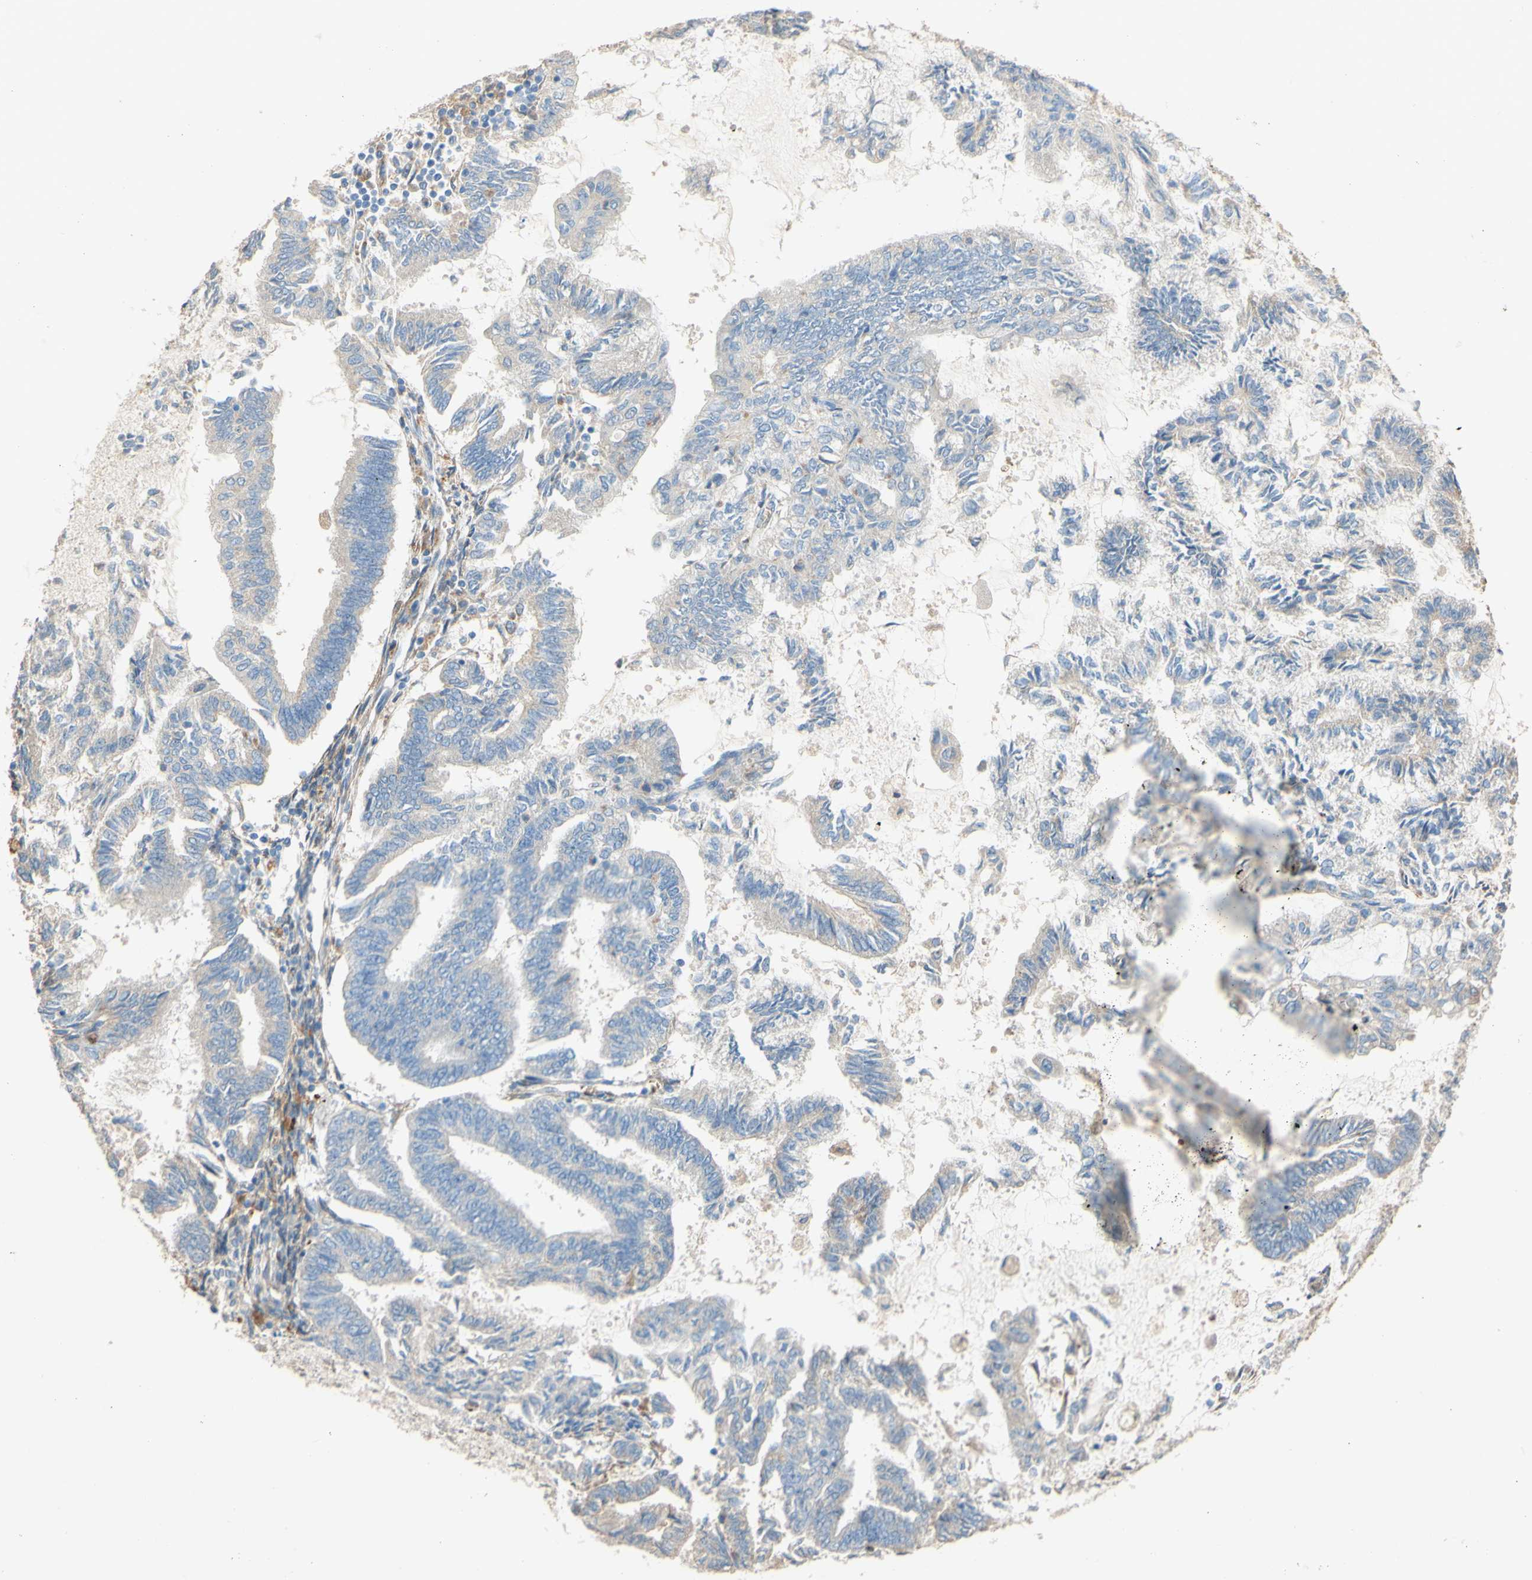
{"staining": {"intensity": "negative", "quantity": "none", "location": "none"}, "tissue": "endometrial cancer", "cell_type": "Tumor cells", "image_type": "cancer", "snomed": [{"axis": "morphology", "description": "Adenocarcinoma, NOS"}, {"axis": "topography", "description": "Endometrium"}], "caption": "Tumor cells show no significant staining in endometrial adenocarcinoma. (DAB (3,3'-diaminobenzidine) immunohistochemistry (IHC), high magnification).", "gene": "DKK3", "patient": {"sex": "female", "age": 86}}